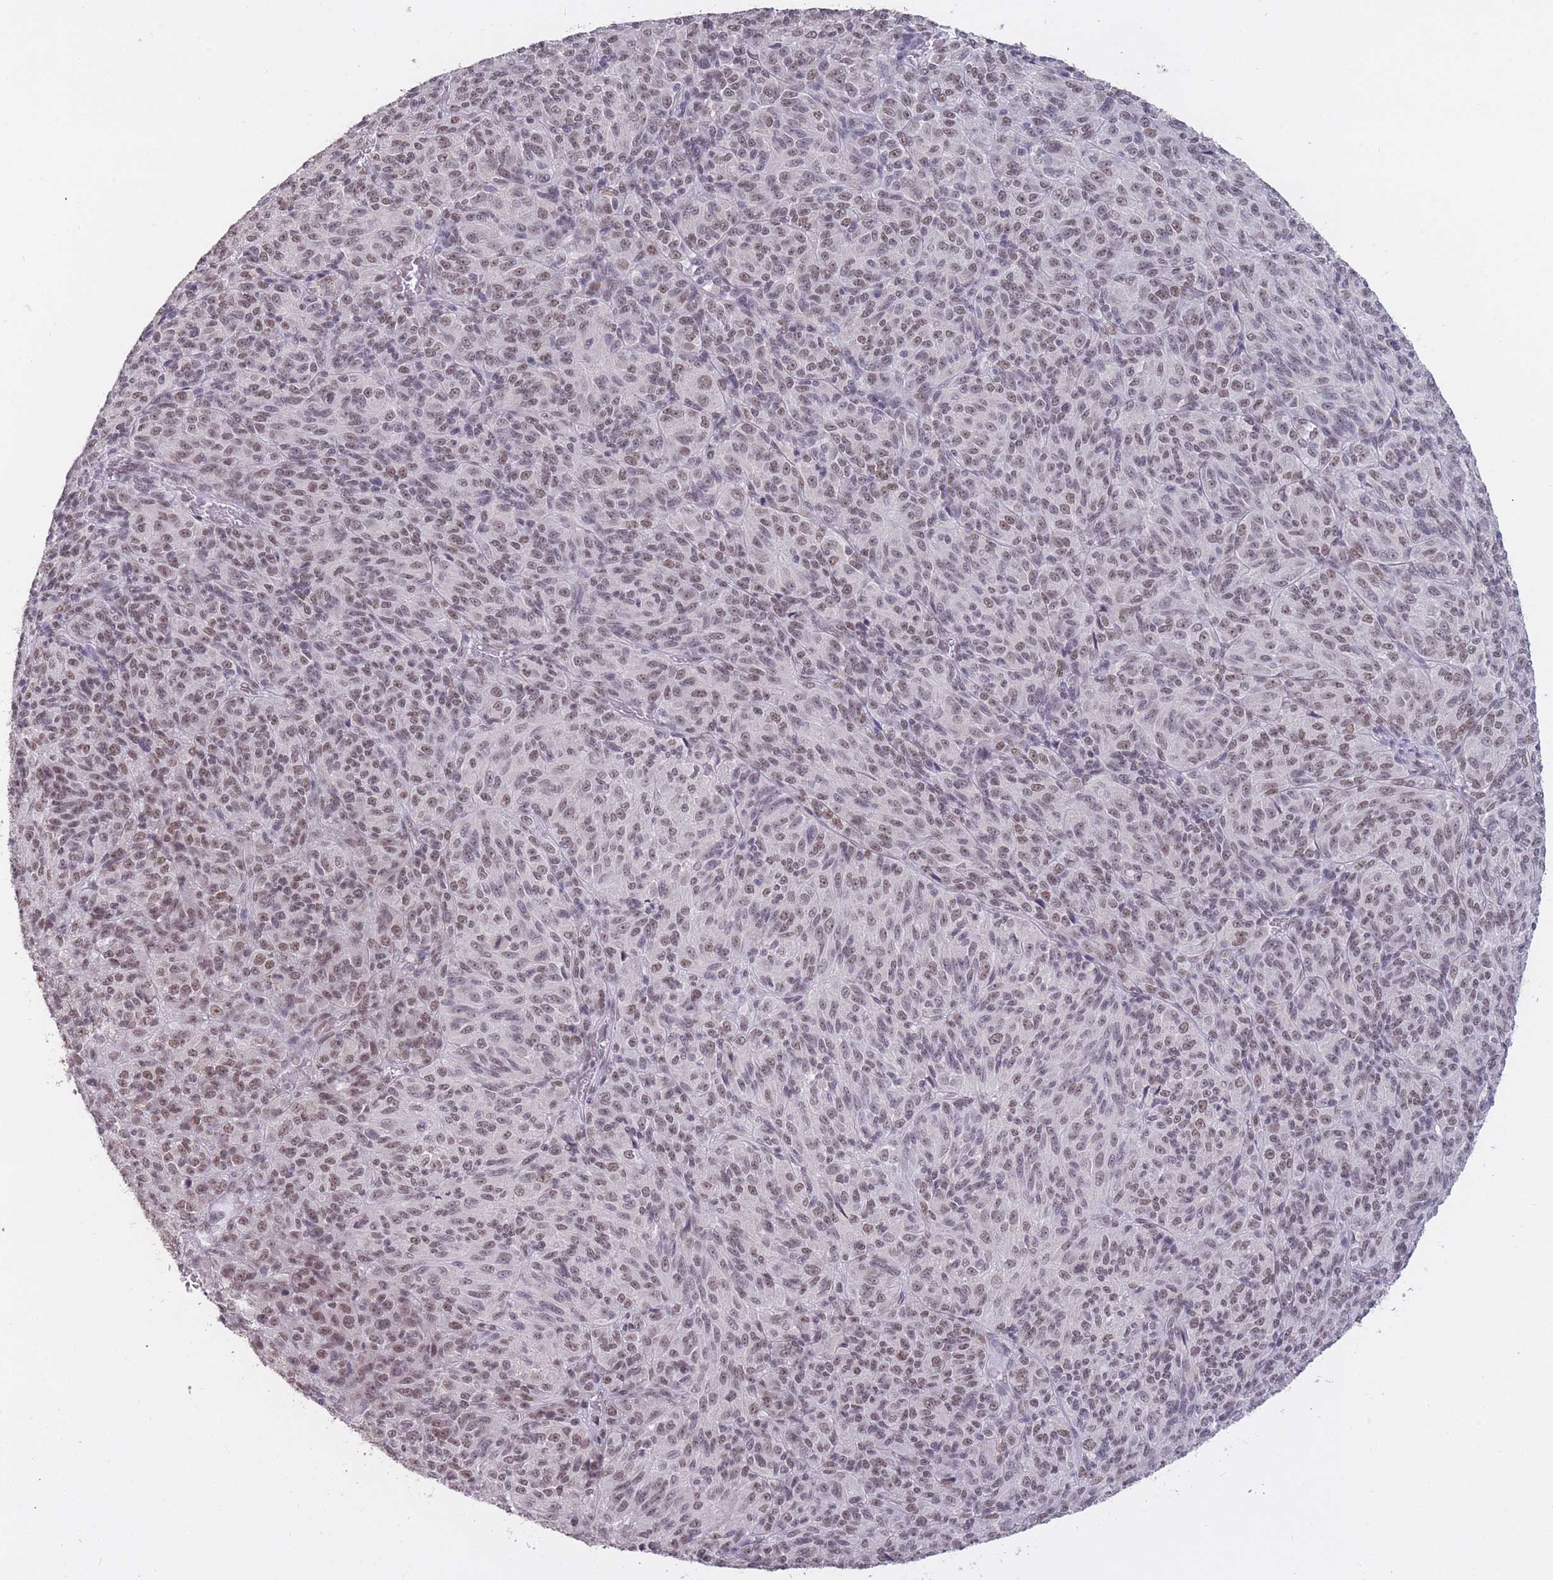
{"staining": {"intensity": "weak", "quantity": ">75%", "location": "nuclear"}, "tissue": "melanoma", "cell_type": "Tumor cells", "image_type": "cancer", "snomed": [{"axis": "morphology", "description": "Malignant melanoma, Metastatic site"}, {"axis": "topography", "description": "Brain"}], "caption": "IHC (DAB) staining of malignant melanoma (metastatic site) demonstrates weak nuclear protein staining in approximately >75% of tumor cells.", "gene": "HNRNPUL1", "patient": {"sex": "female", "age": 56}}